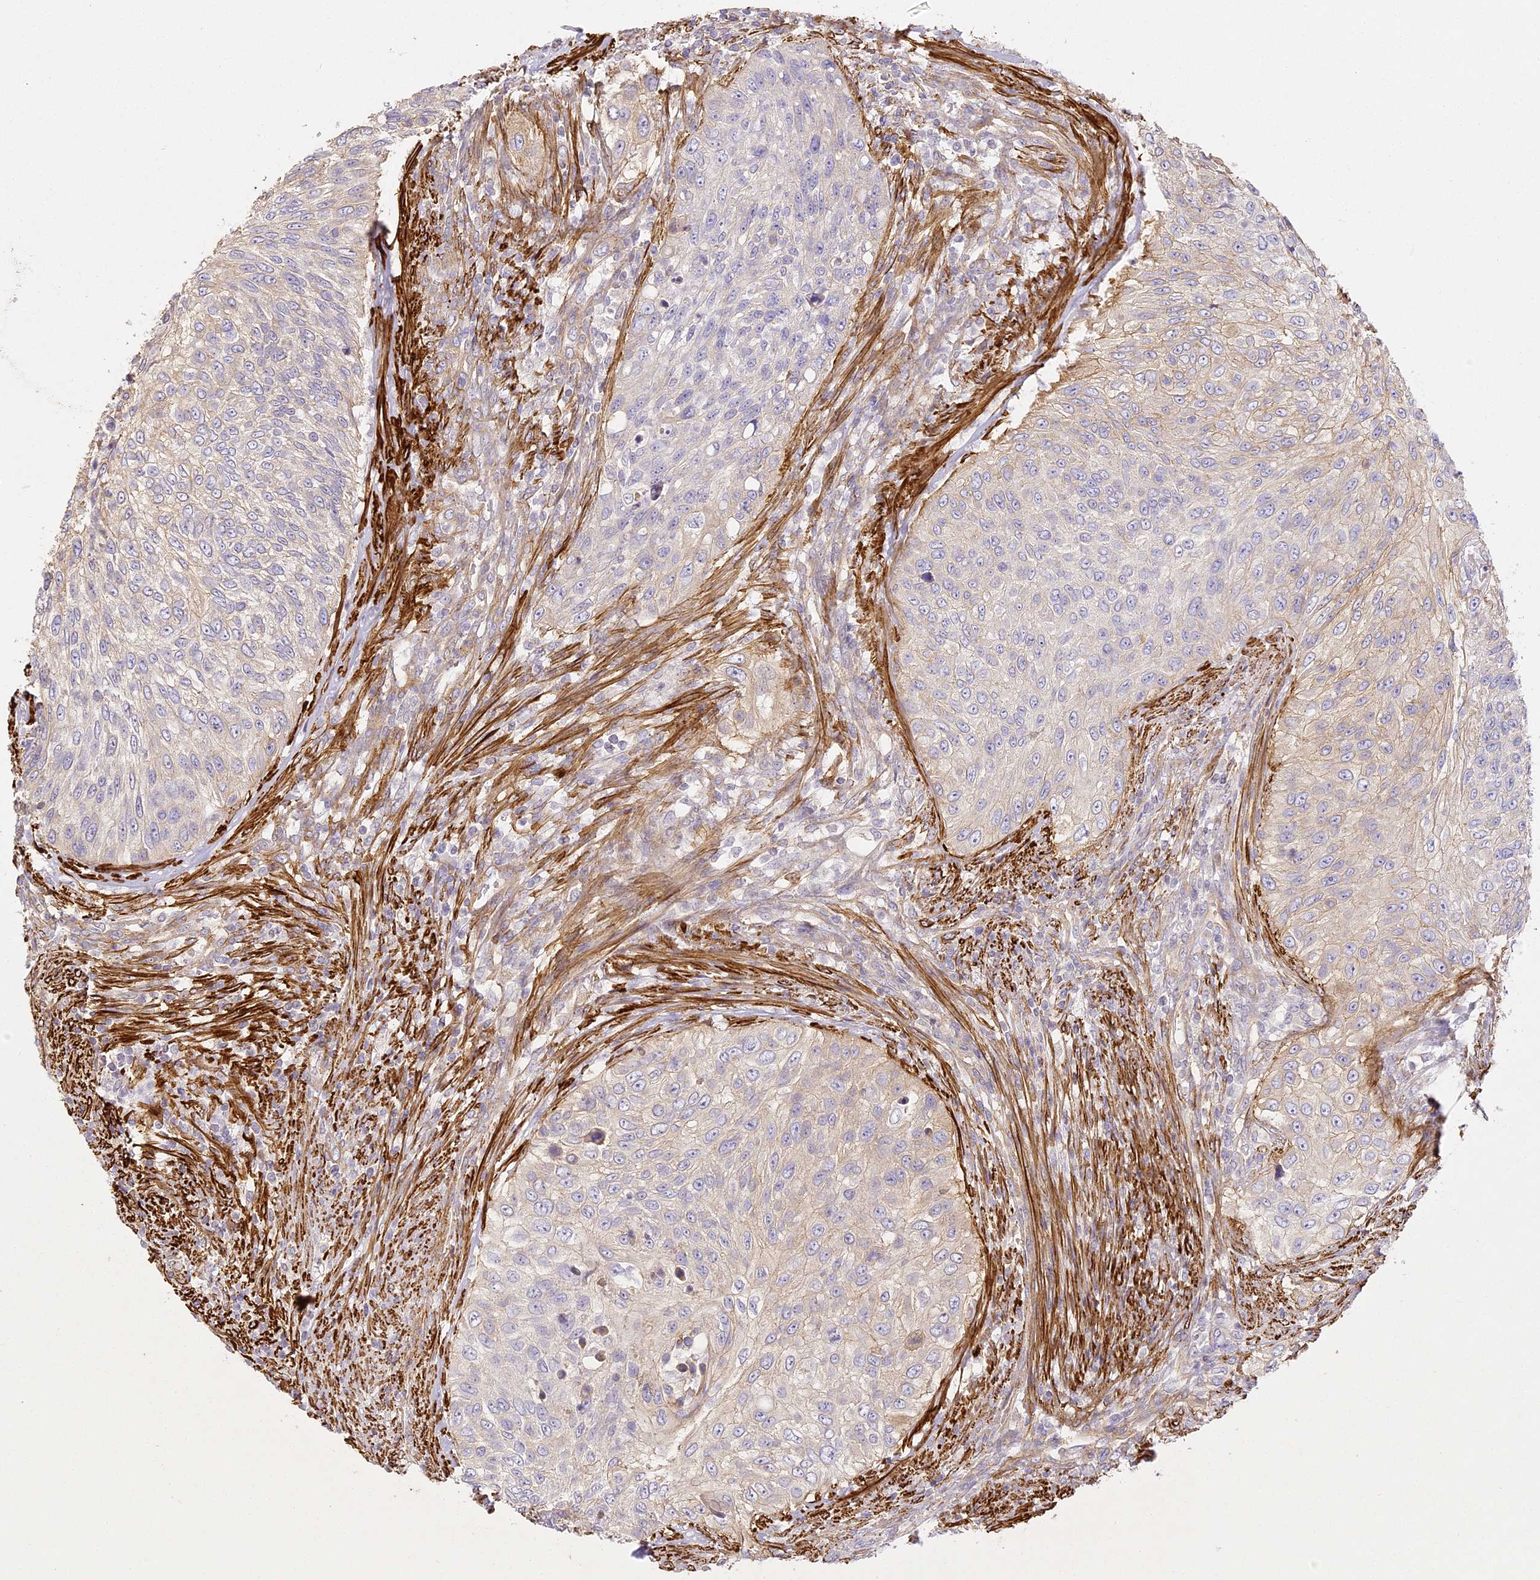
{"staining": {"intensity": "weak", "quantity": "<25%", "location": "cytoplasmic/membranous"}, "tissue": "urothelial cancer", "cell_type": "Tumor cells", "image_type": "cancer", "snomed": [{"axis": "morphology", "description": "Urothelial carcinoma, High grade"}, {"axis": "topography", "description": "Urinary bladder"}], "caption": "Urothelial cancer stained for a protein using immunohistochemistry (IHC) shows no staining tumor cells.", "gene": "MED28", "patient": {"sex": "female", "age": 60}}